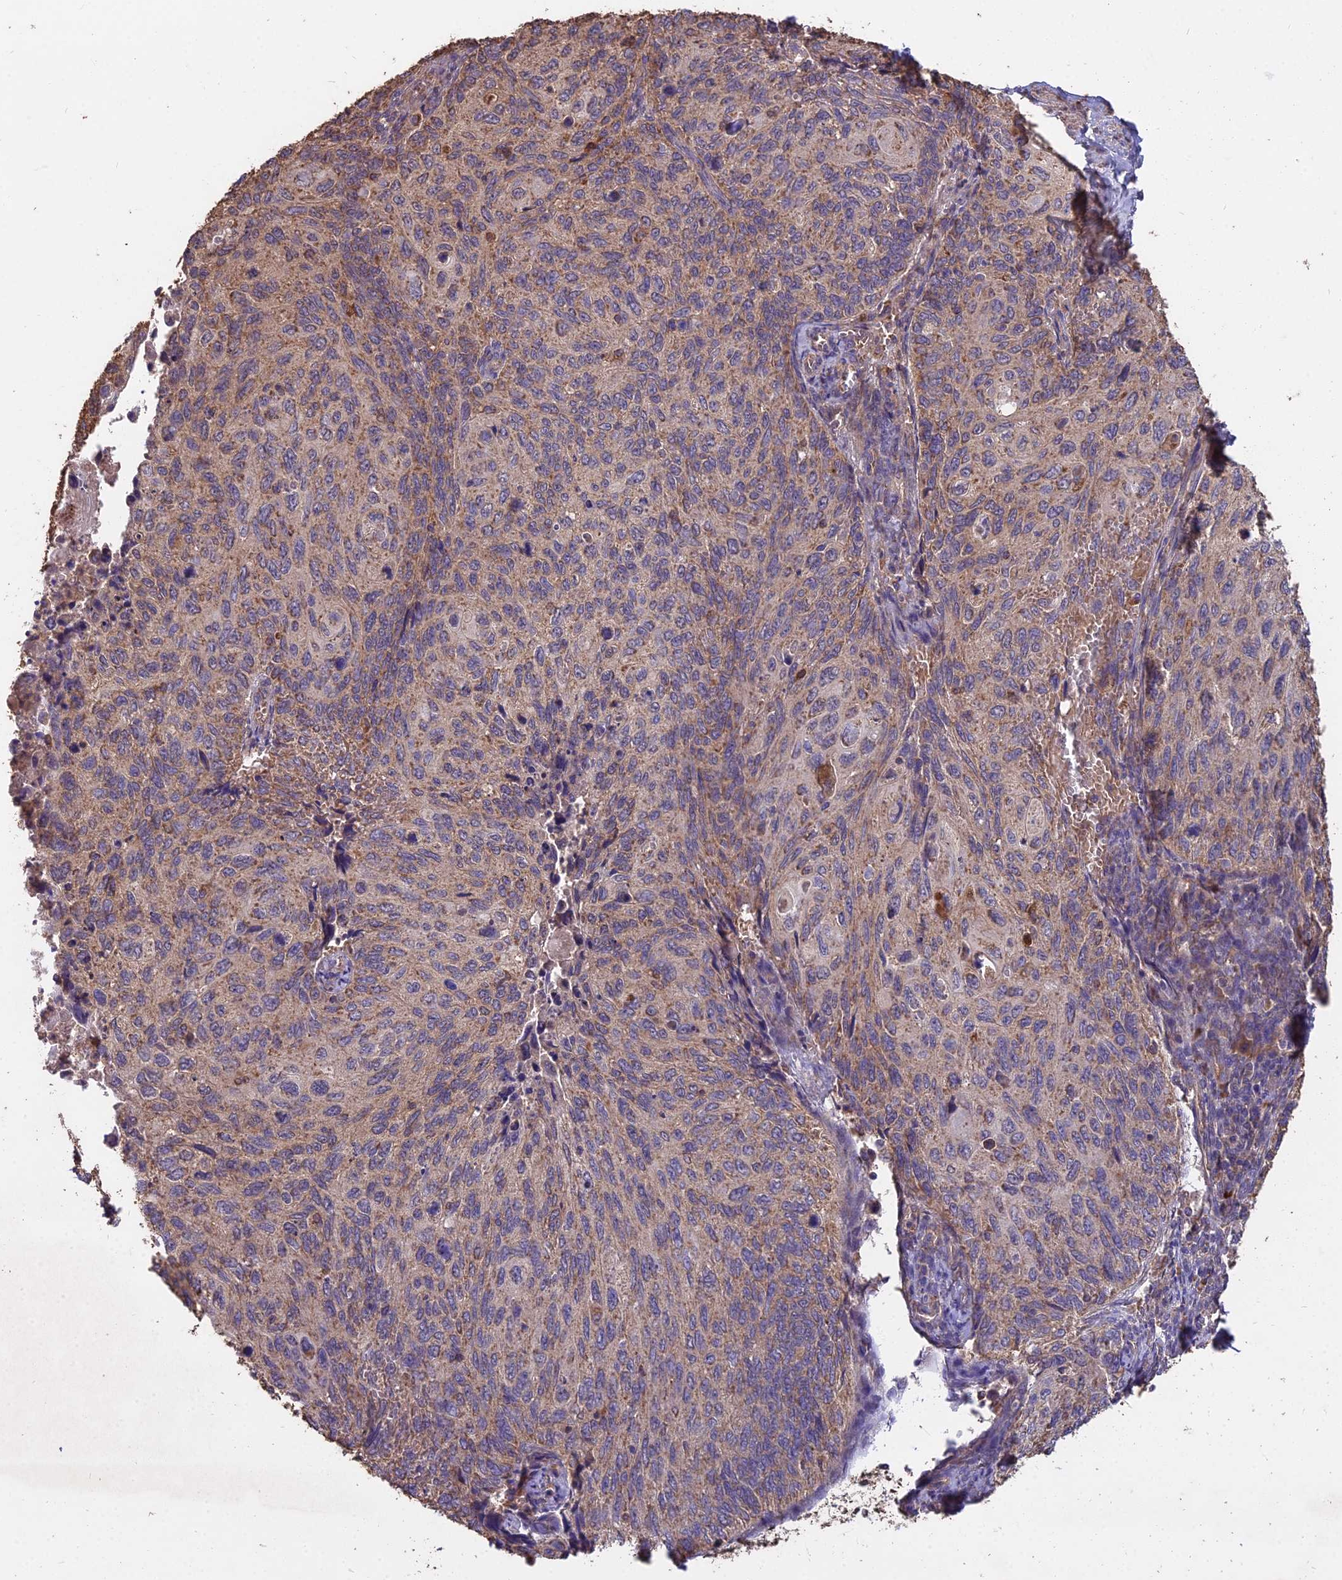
{"staining": {"intensity": "weak", "quantity": "25%-75%", "location": "cytoplasmic/membranous"}, "tissue": "cervical cancer", "cell_type": "Tumor cells", "image_type": "cancer", "snomed": [{"axis": "morphology", "description": "Squamous cell carcinoma, NOS"}, {"axis": "topography", "description": "Cervix"}], "caption": "Squamous cell carcinoma (cervical) stained with immunohistochemistry reveals weak cytoplasmic/membranous expression in about 25%-75% of tumor cells.", "gene": "CEMIP2", "patient": {"sex": "female", "age": 70}}